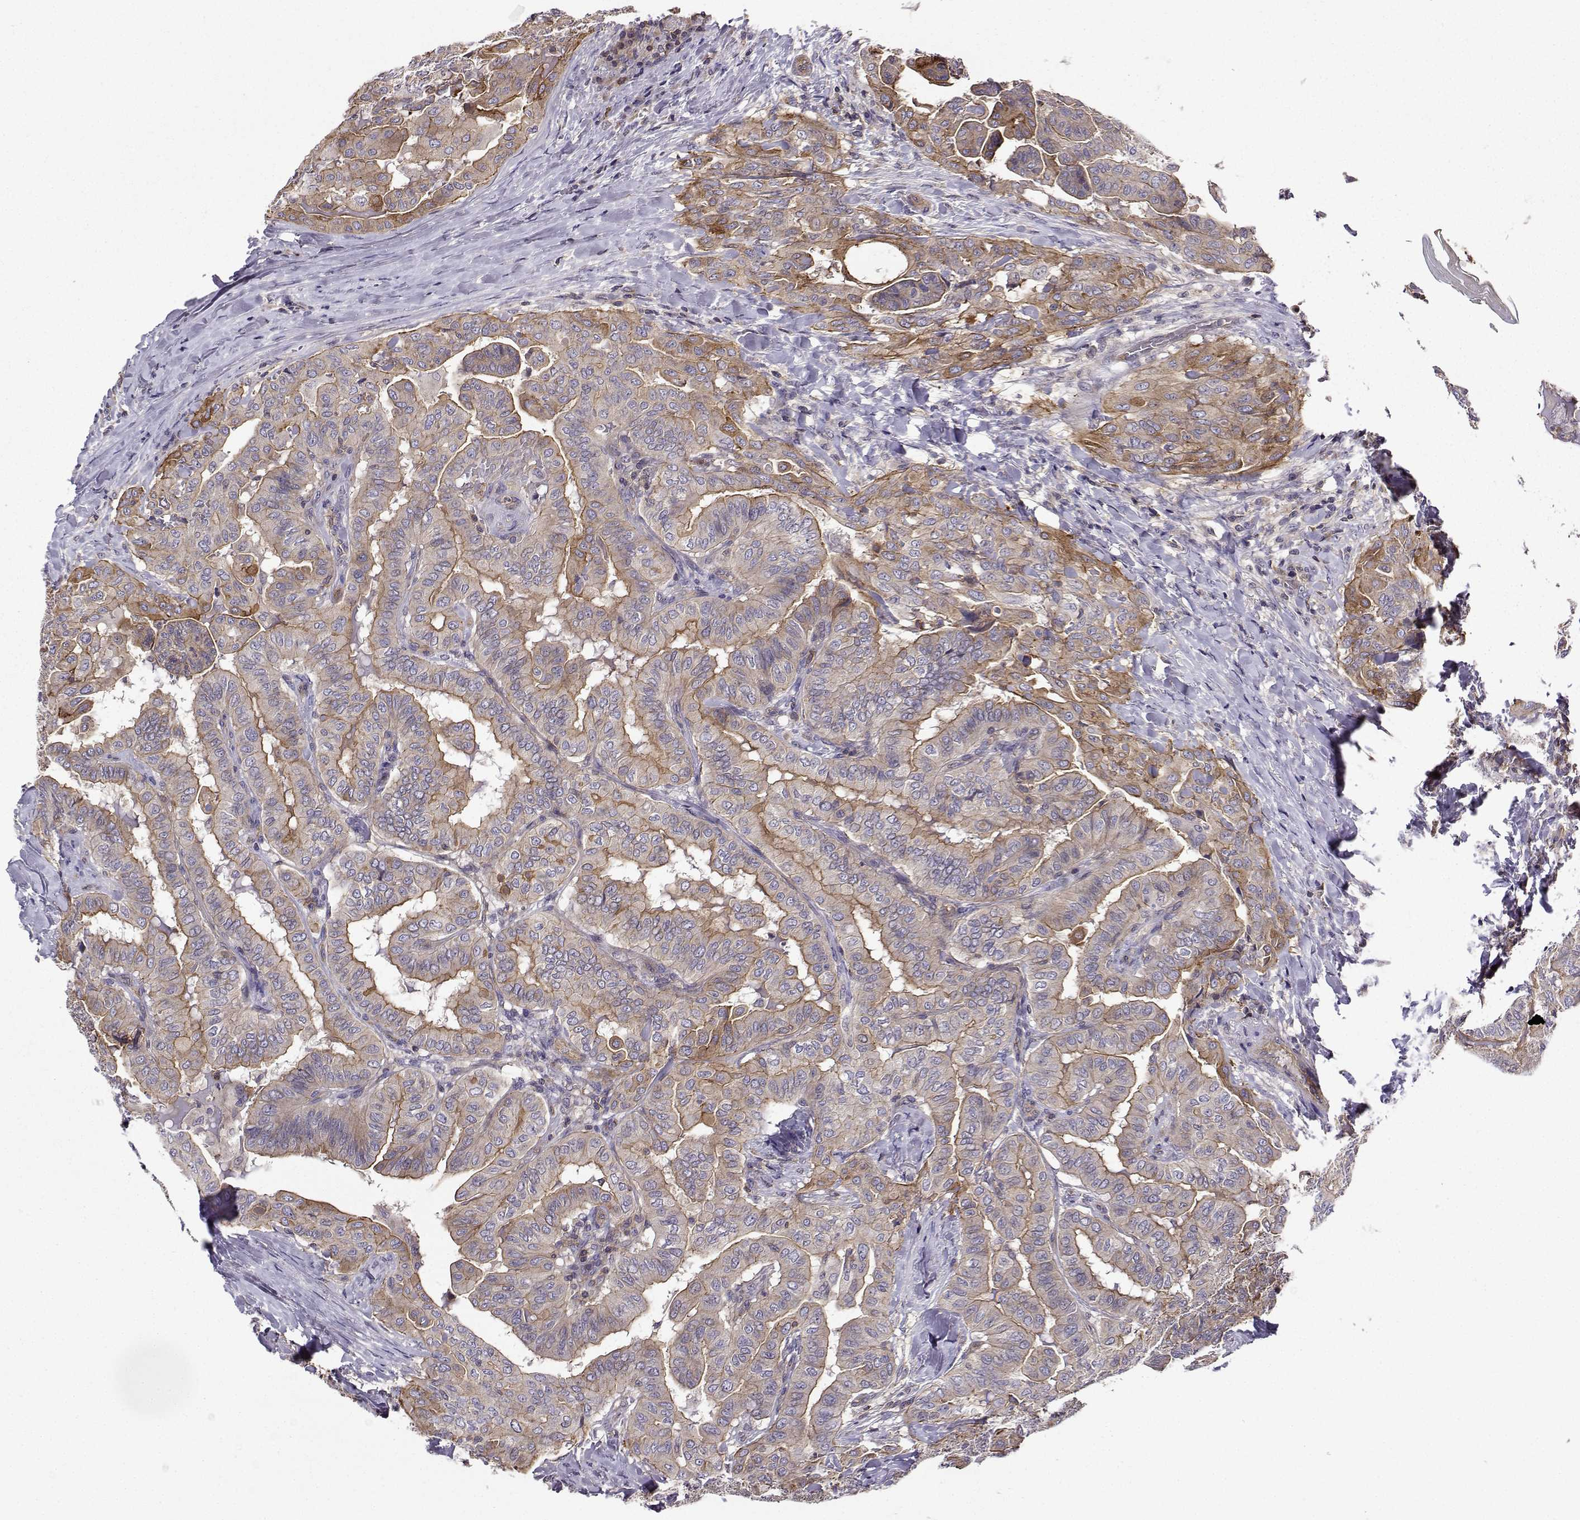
{"staining": {"intensity": "strong", "quantity": "25%-75%", "location": "cytoplasmic/membranous"}, "tissue": "thyroid cancer", "cell_type": "Tumor cells", "image_type": "cancer", "snomed": [{"axis": "morphology", "description": "Papillary adenocarcinoma, NOS"}, {"axis": "topography", "description": "Thyroid gland"}], "caption": "Papillary adenocarcinoma (thyroid) stained with DAB immunohistochemistry (IHC) reveals high levels of strong cytoplasmic/membranous positivity in about 25%-75% of tumor cells.", "gene": "ITGB8", "patient": {"sex": "female", "age": 68}}